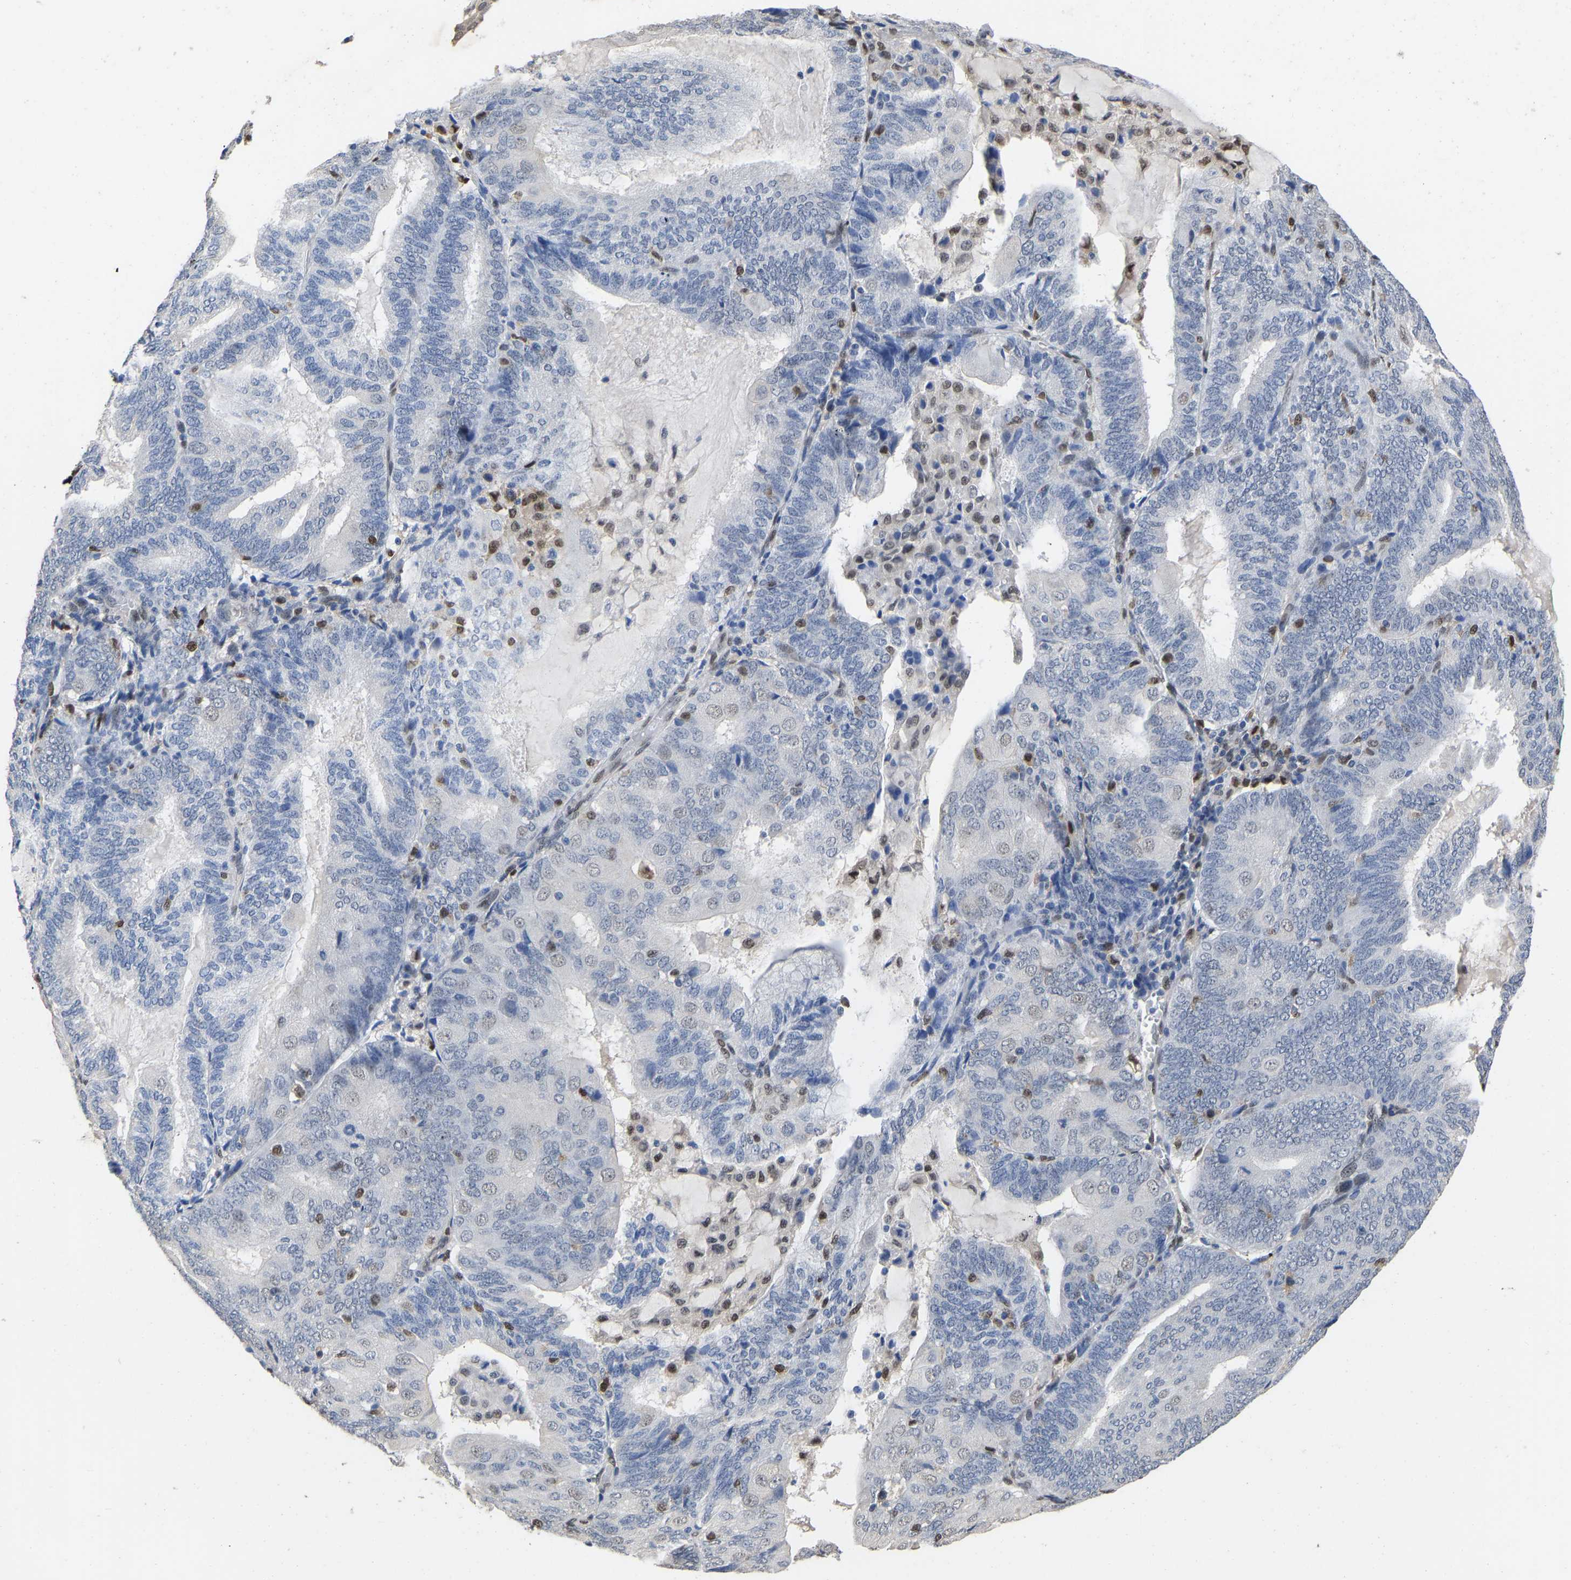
{"staining": {"intensity": "negative", "quantity": "none", "location": "none"}, "tissue": "endometrial cancer", "cell_type": "Tumor cells", "image_type": "cancer", "snomed": [{"axis": "morphology", "description": "Adenocarcinoma, NOS"}, {"axis": "topography", "description": "Endometrium"}], "caption": "Tumor cells are negative for brown protein staining in endometrial cancer. Nuclei are stained in blue.", "gene": "QKI", "patient": {"sex": "female", "age": 81}}